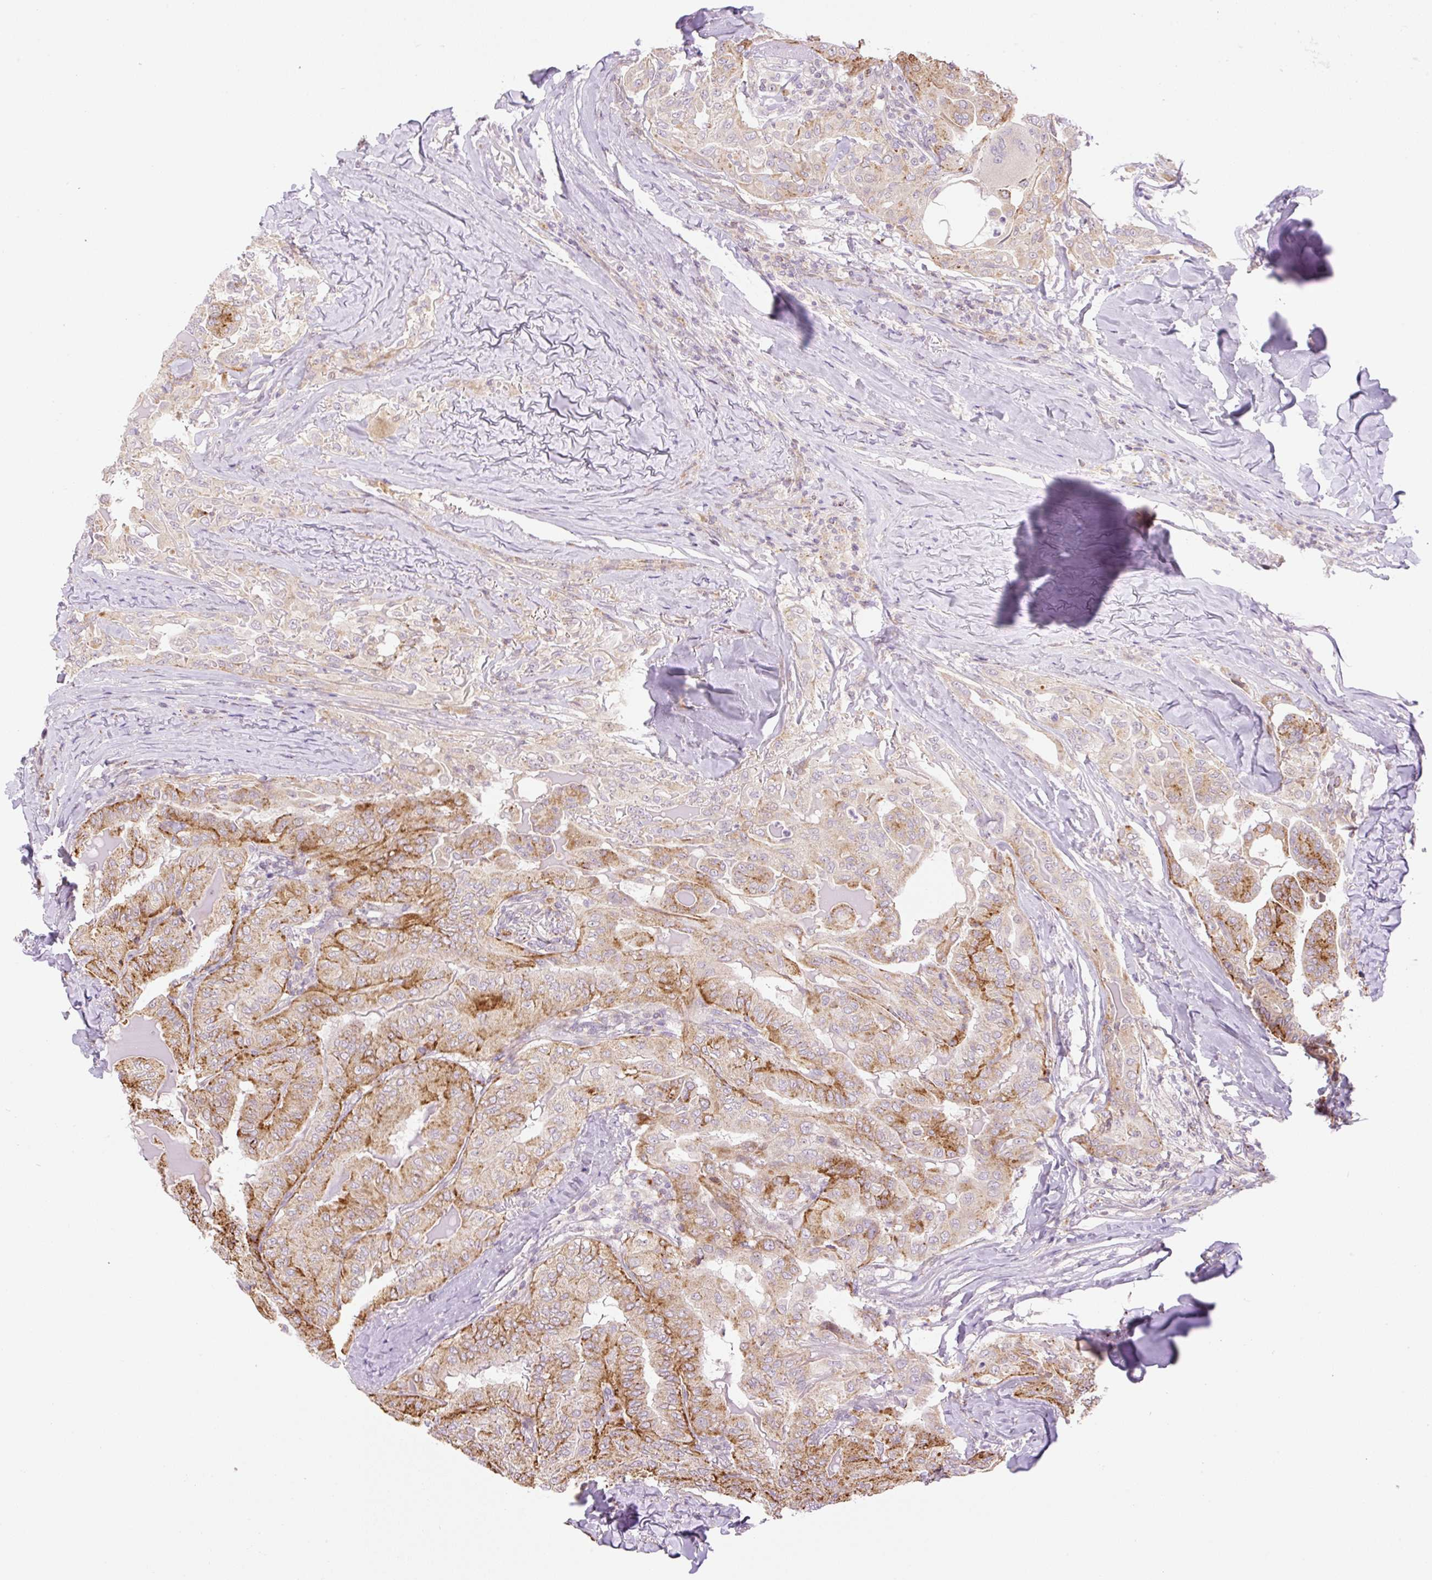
{"staining": {"intensity": "moderate", "quantity": "25%-75%", "location": "cytoplasmic/membranous"}, "tissue": "thyroid cancer", "cell_type": "Tumor cells", "image_type": "cancer", "snomed": [{"axis": "morphology", "description": "Papillary adenocarcinoma, NOS"}, {"axis": "topography", "description": "Thyroid gland"}], "caption": "Protein expression analysis of thyroid cancer (papillary adenocarcinoma) reveals moderate cytoplasmic/membranous expression in about 25%-75% of tumor cells.", "gene": "ZNF394", "patient": {"sex": "female", "age": 68}}